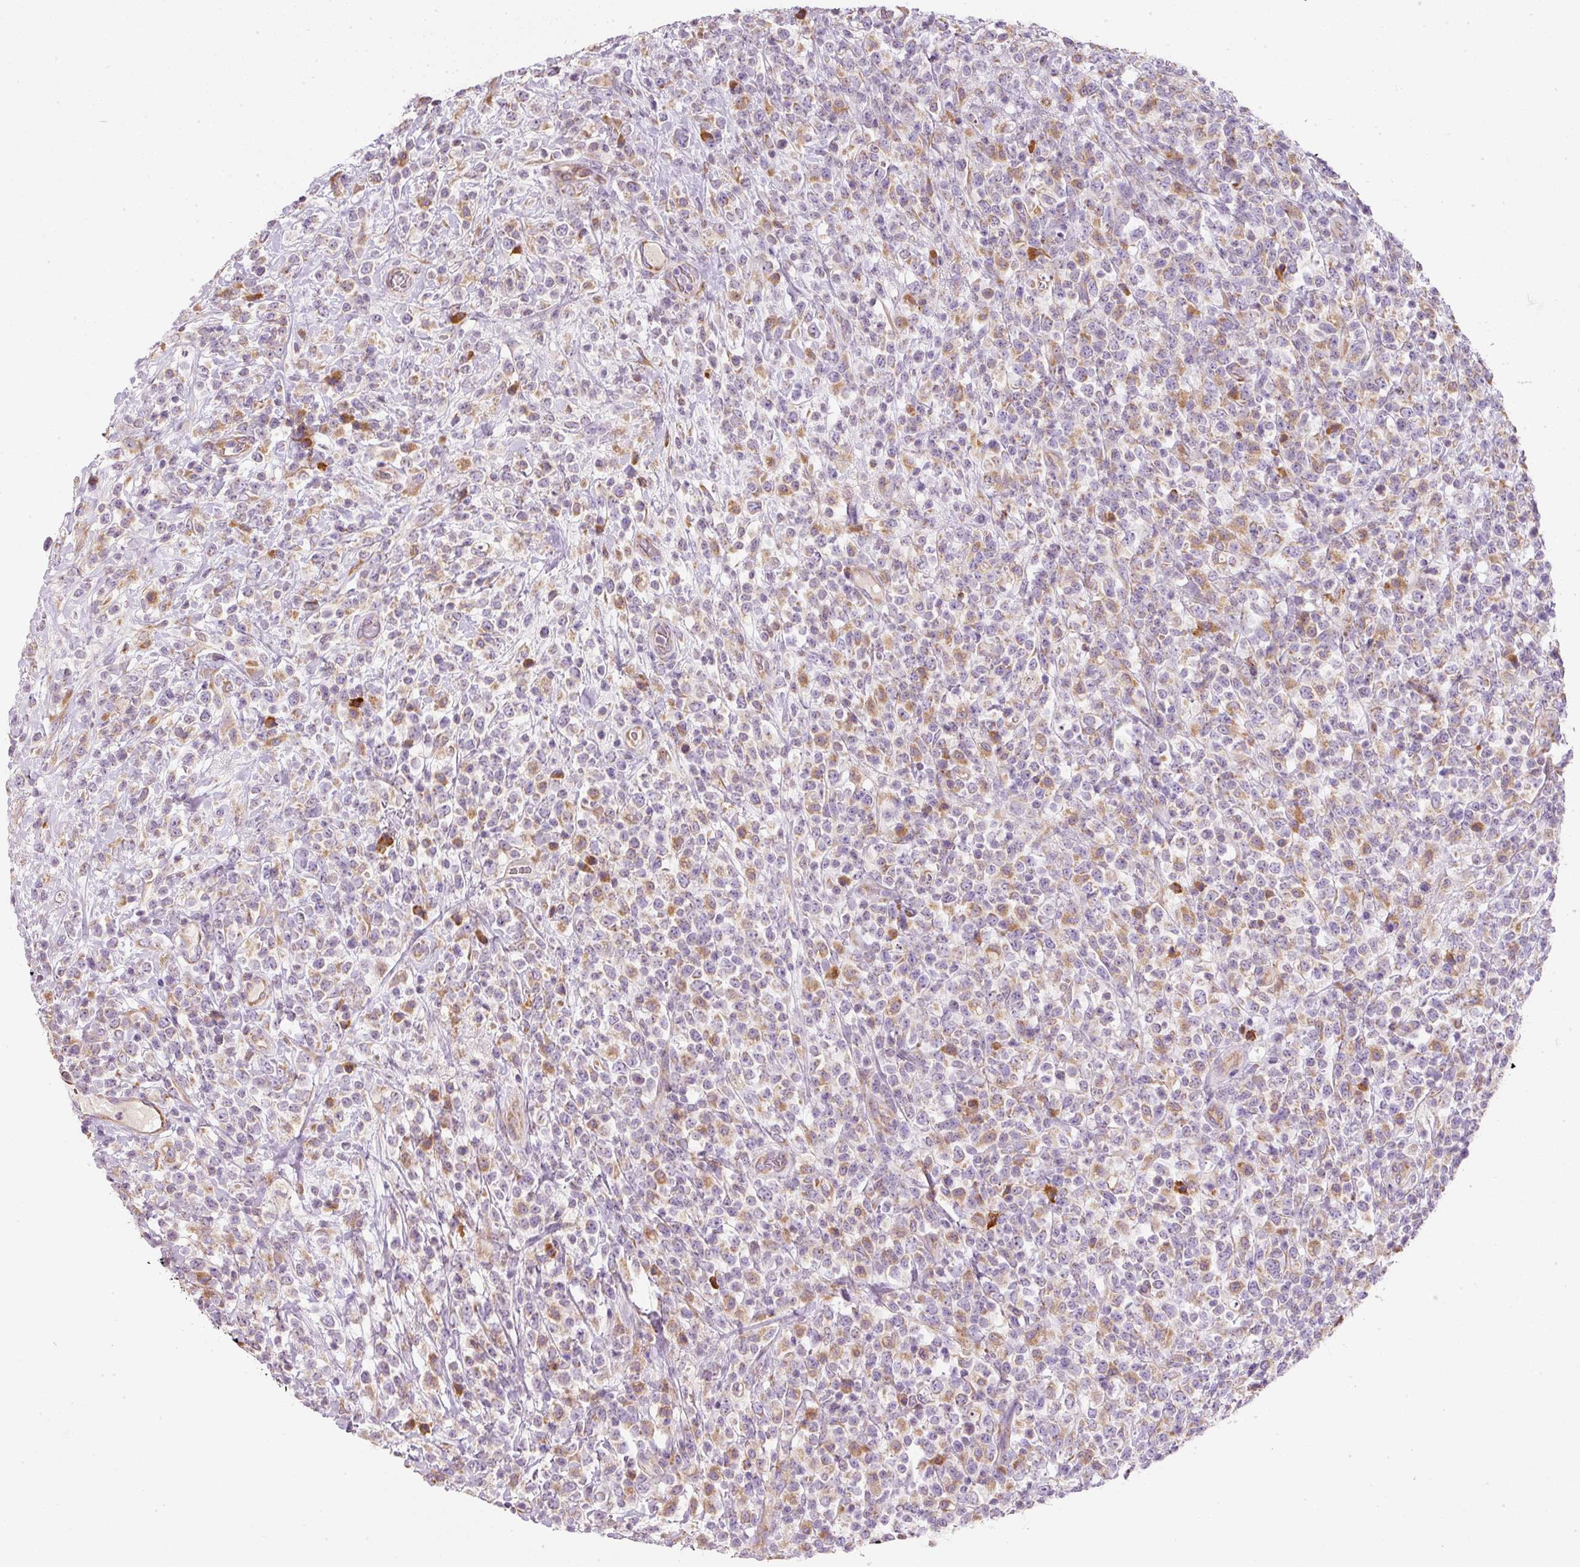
{"staining": {"intensity": "negative", "quantity": "none", "location": "none"}, "tissue": "lymphoma", "cell_type": "Tumor cells", "image_type": "cancer", "snomed": [{"axis": "morphology", "description": "Malignant lymphoma, non-Hodgkin's type, High grade"}, {"axis": "topography", "description": "Colon"}], "caption": "Lymphoma stained for a protein using immunohistochemistry exhibits no positivity tumor cells.", "gene": "MORN4", "patient": {"sex": "female", "age": 53}}